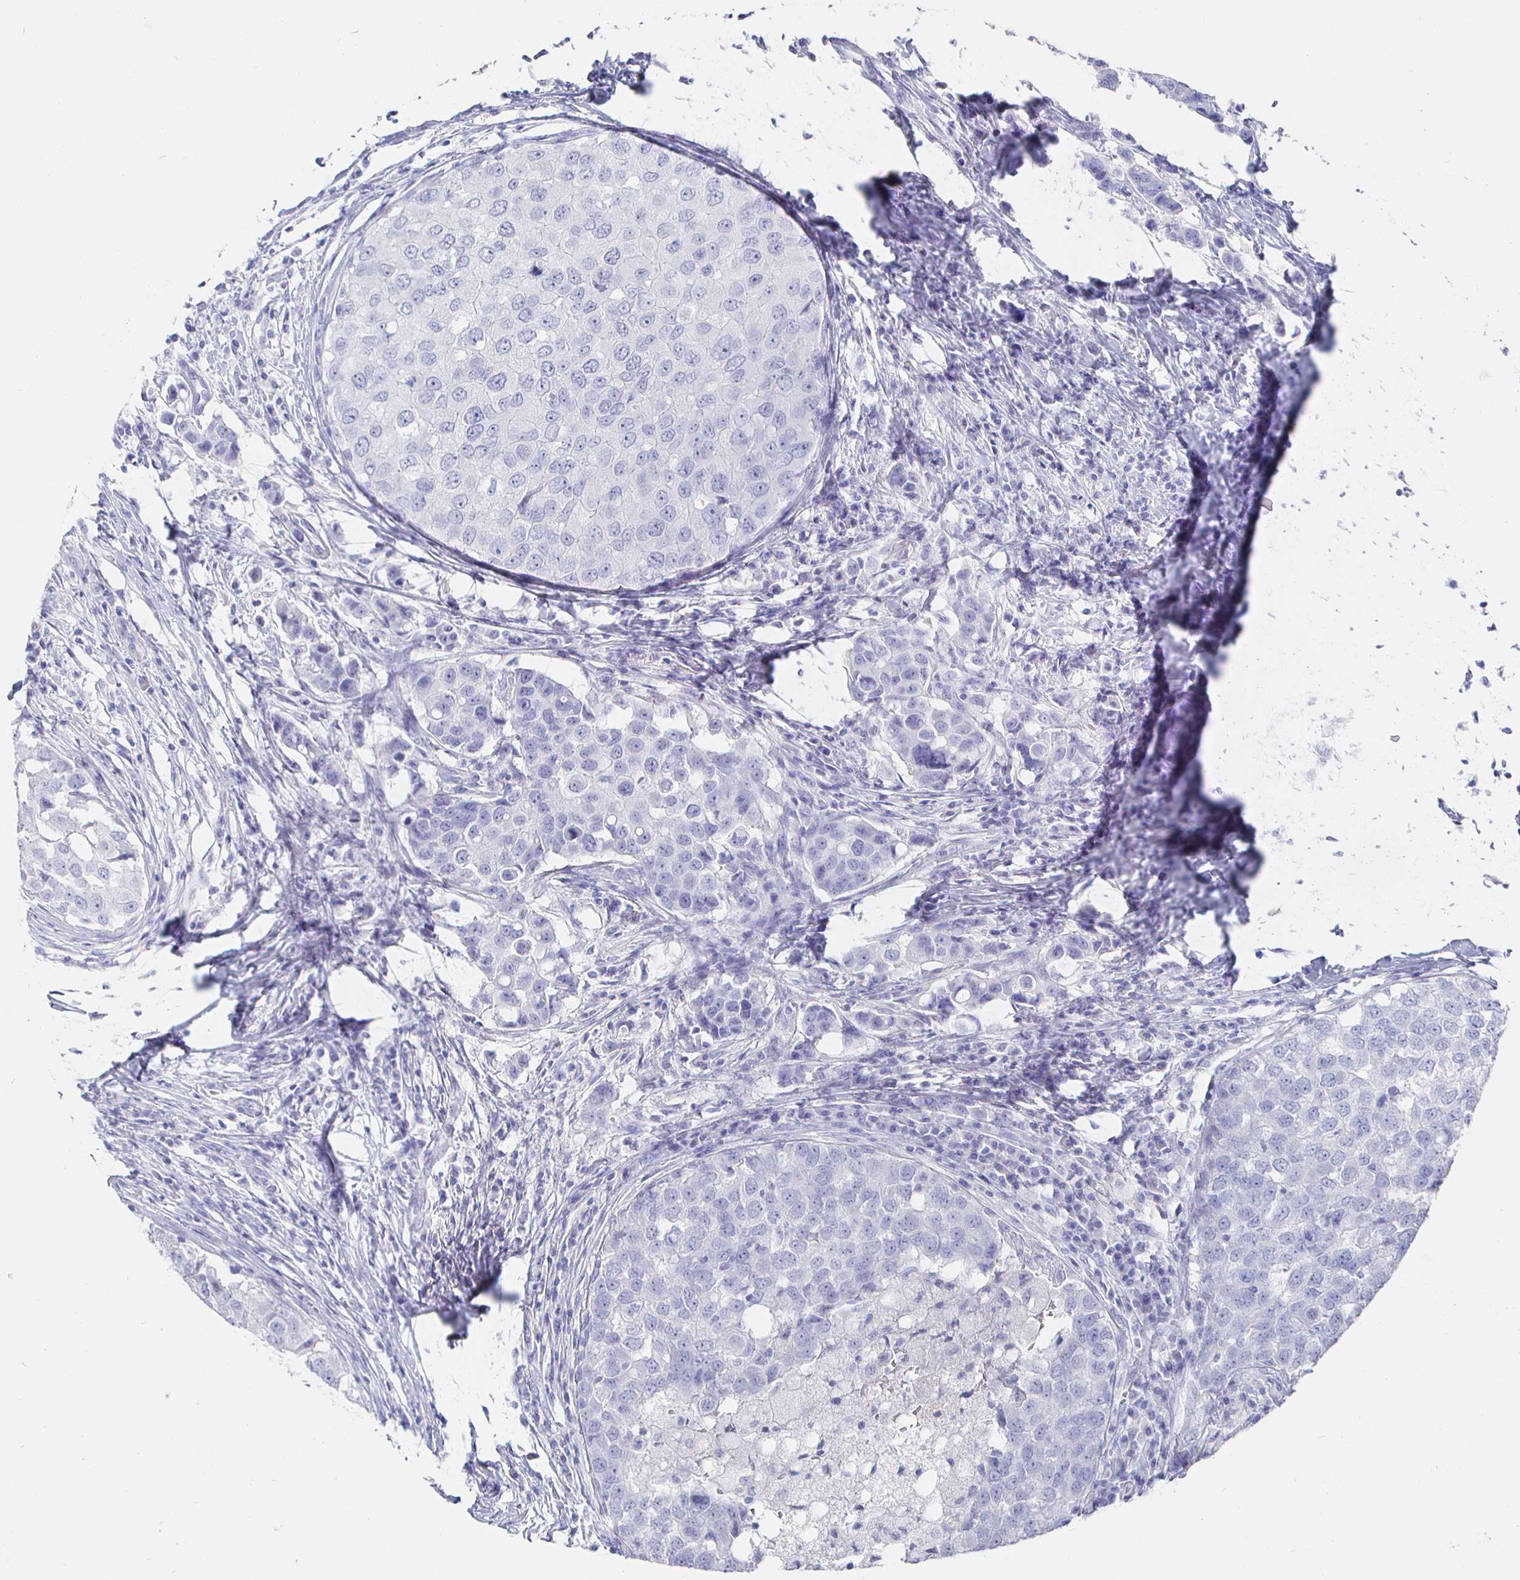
{"staining": {"intensity": "negative", "quantity": "none", "location": "none"}, "tissue": "breast cancer", "cell_type": "Tumor cells", "image_type": "cancer", "snomed": [{"axis": "morphology", "description": "Duct carcinoma"}, {"axis": "topography", "description": "Breast"}], "caption": "There is no significant staining in tumor cells of breast cancer (intraductal carcinoma).", "gene": "CLCA1", "patient": {"sex": "female", "age": 27}}